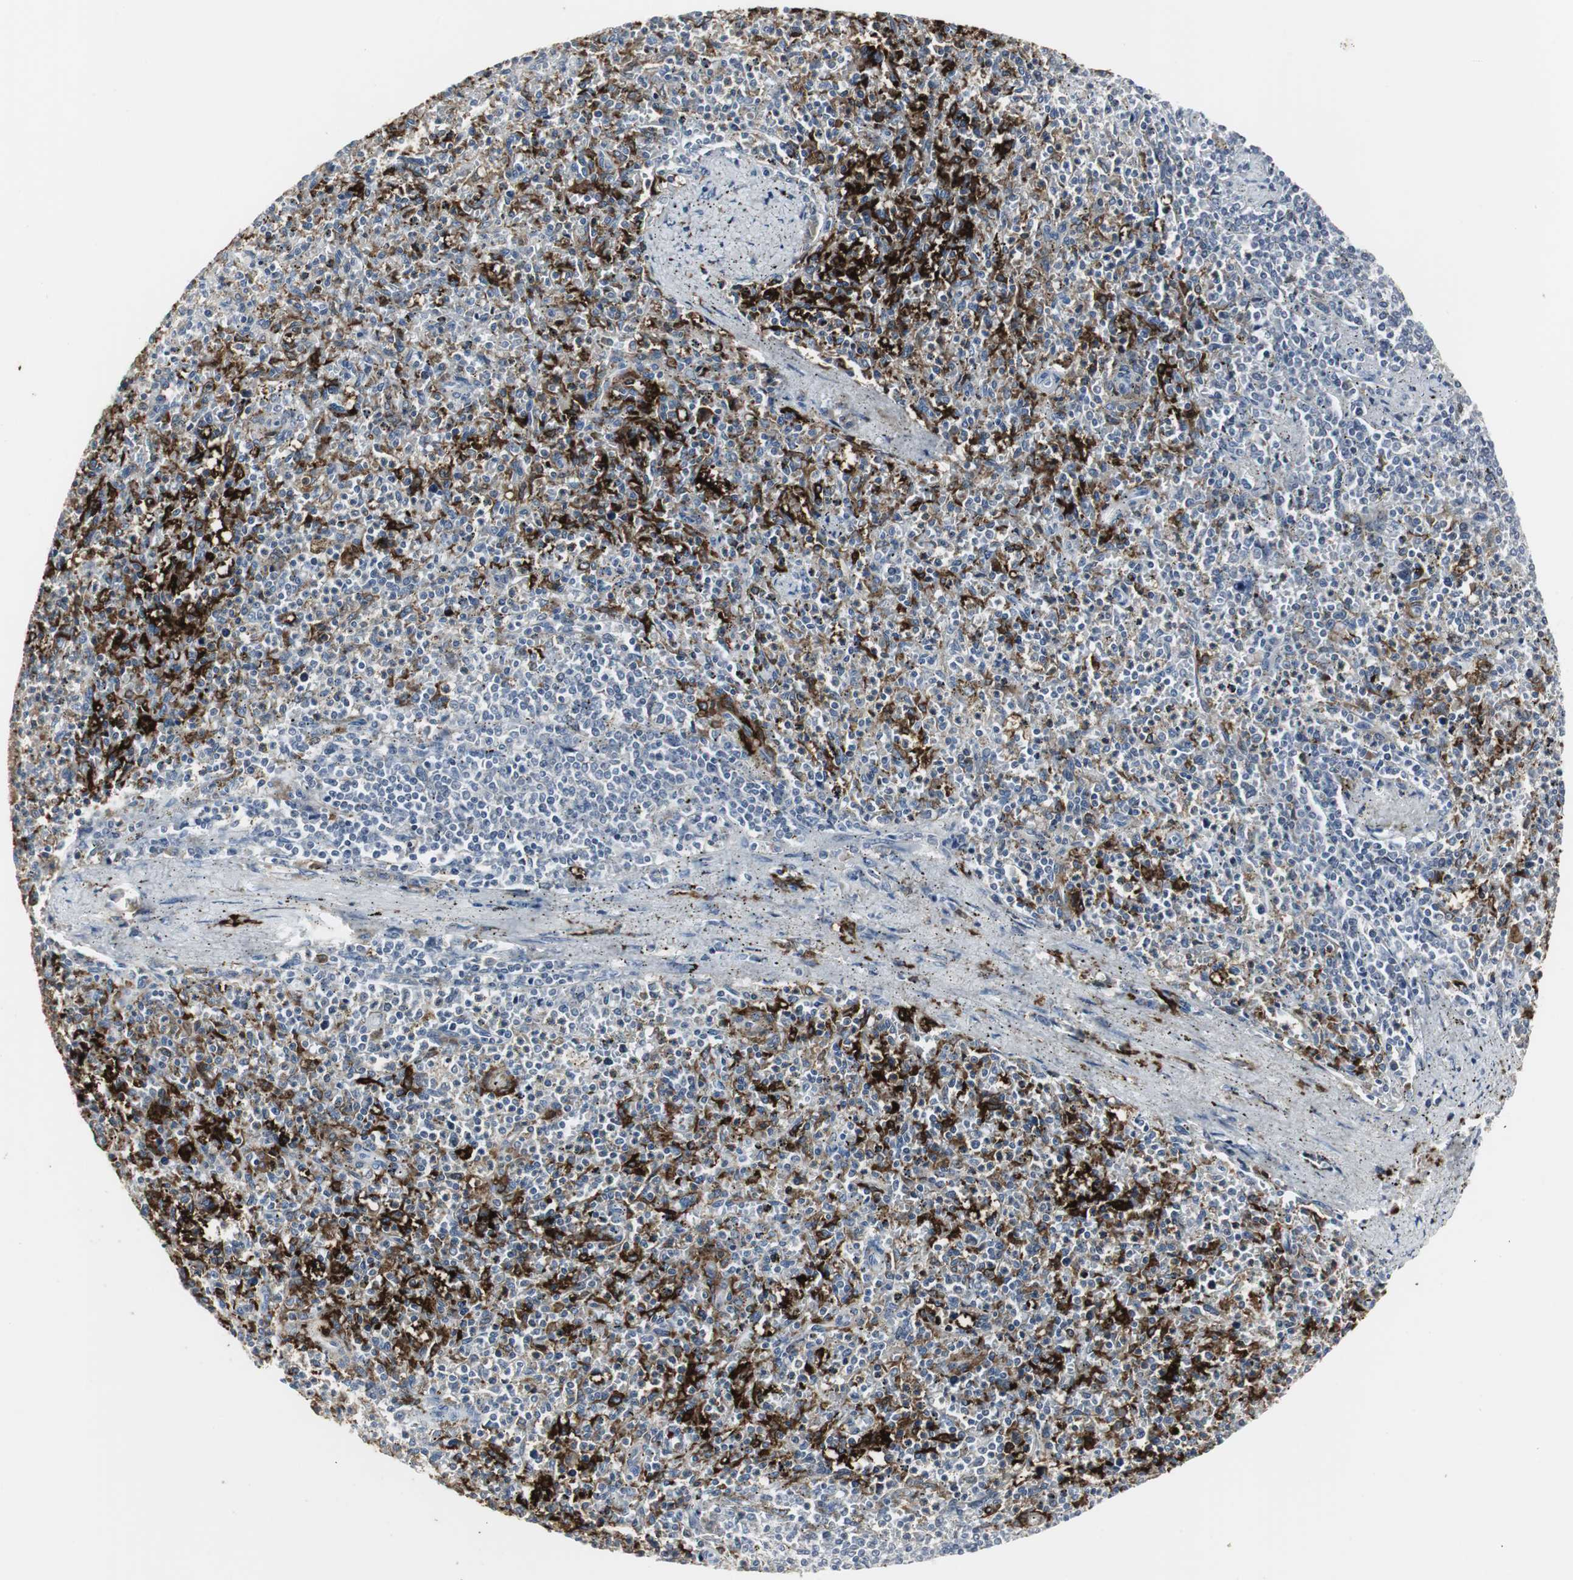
{"staining": {"intensity": "strong", "quantity": "25%-75%", "location": "cytoplasmic/membranous"}, "tissue": "spleen", "cell_type": "Cells in red pulp", "image_type": "normal", "snomed": [{"axis": "morphology", "description": "Normal tissue, NOS"}, {"axis": "topography", "description": "Spleen"}], "caption": "Immunohistochemistry of normal human spleen demonstrates high levels of strong cytoplasmic/membranous expression in approximately 25%-75% of cells in red pulp.", "gene": "PI15", "patient": {"sex": "male", "age": 72}}